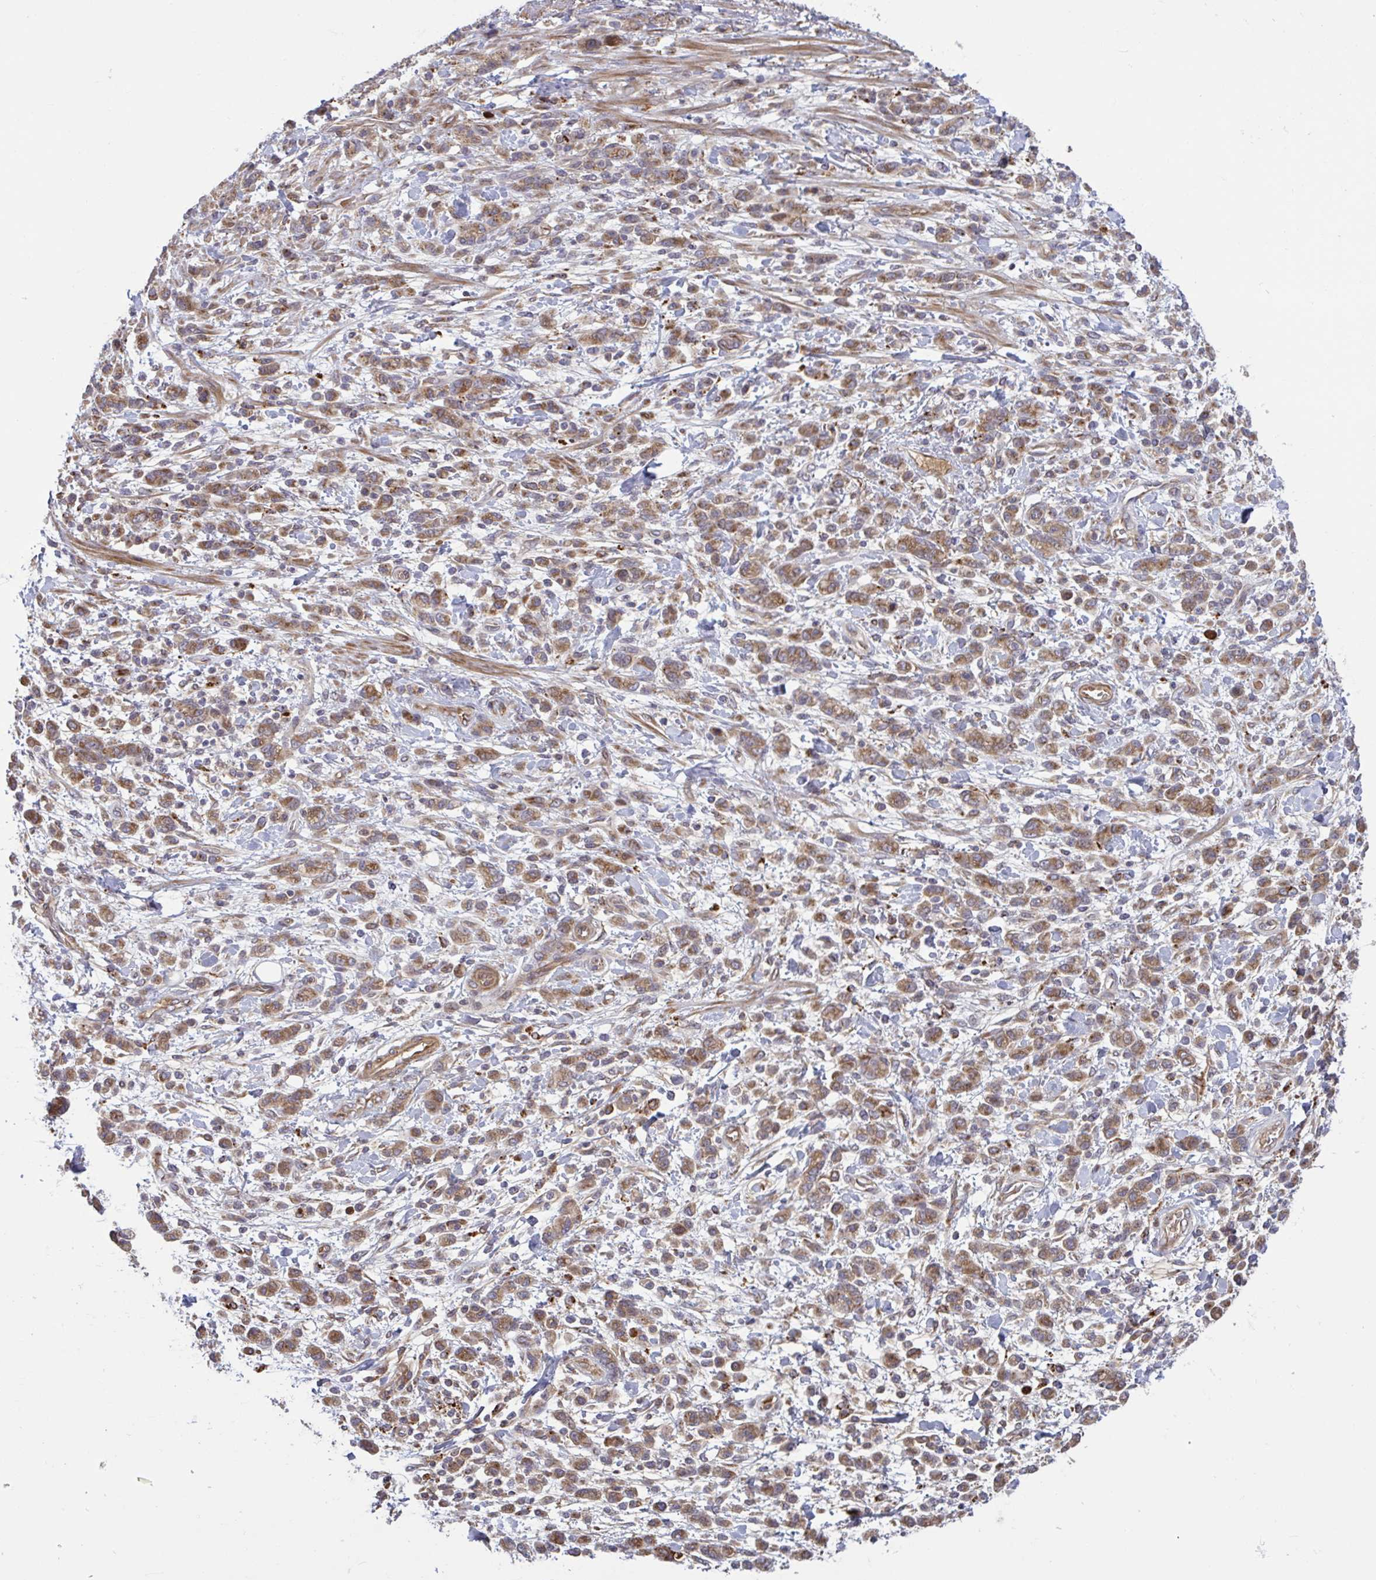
{"staining": {"intensity": "moderate", "quantity": ">75%", "location": "cytoplasmic/membranous"}, "tissue": "stomach cancer", "cell_type": "Tumor cells", "image_type": "cancer", "snomed": [{"axis": "morphology", "description": "Adenocarcinoma, NOS"}, {"axis": "topography", "description": "Stomach"}], "caption": "Brown immunohistochemical staining in human stomach cancer (adenocarcinoma) demonstrates moderate cytoplasmic/membranous staining in about >75% of tumor cells.", "gene": "IL1R1", "patient": {"sex": "male", "age": 77}}